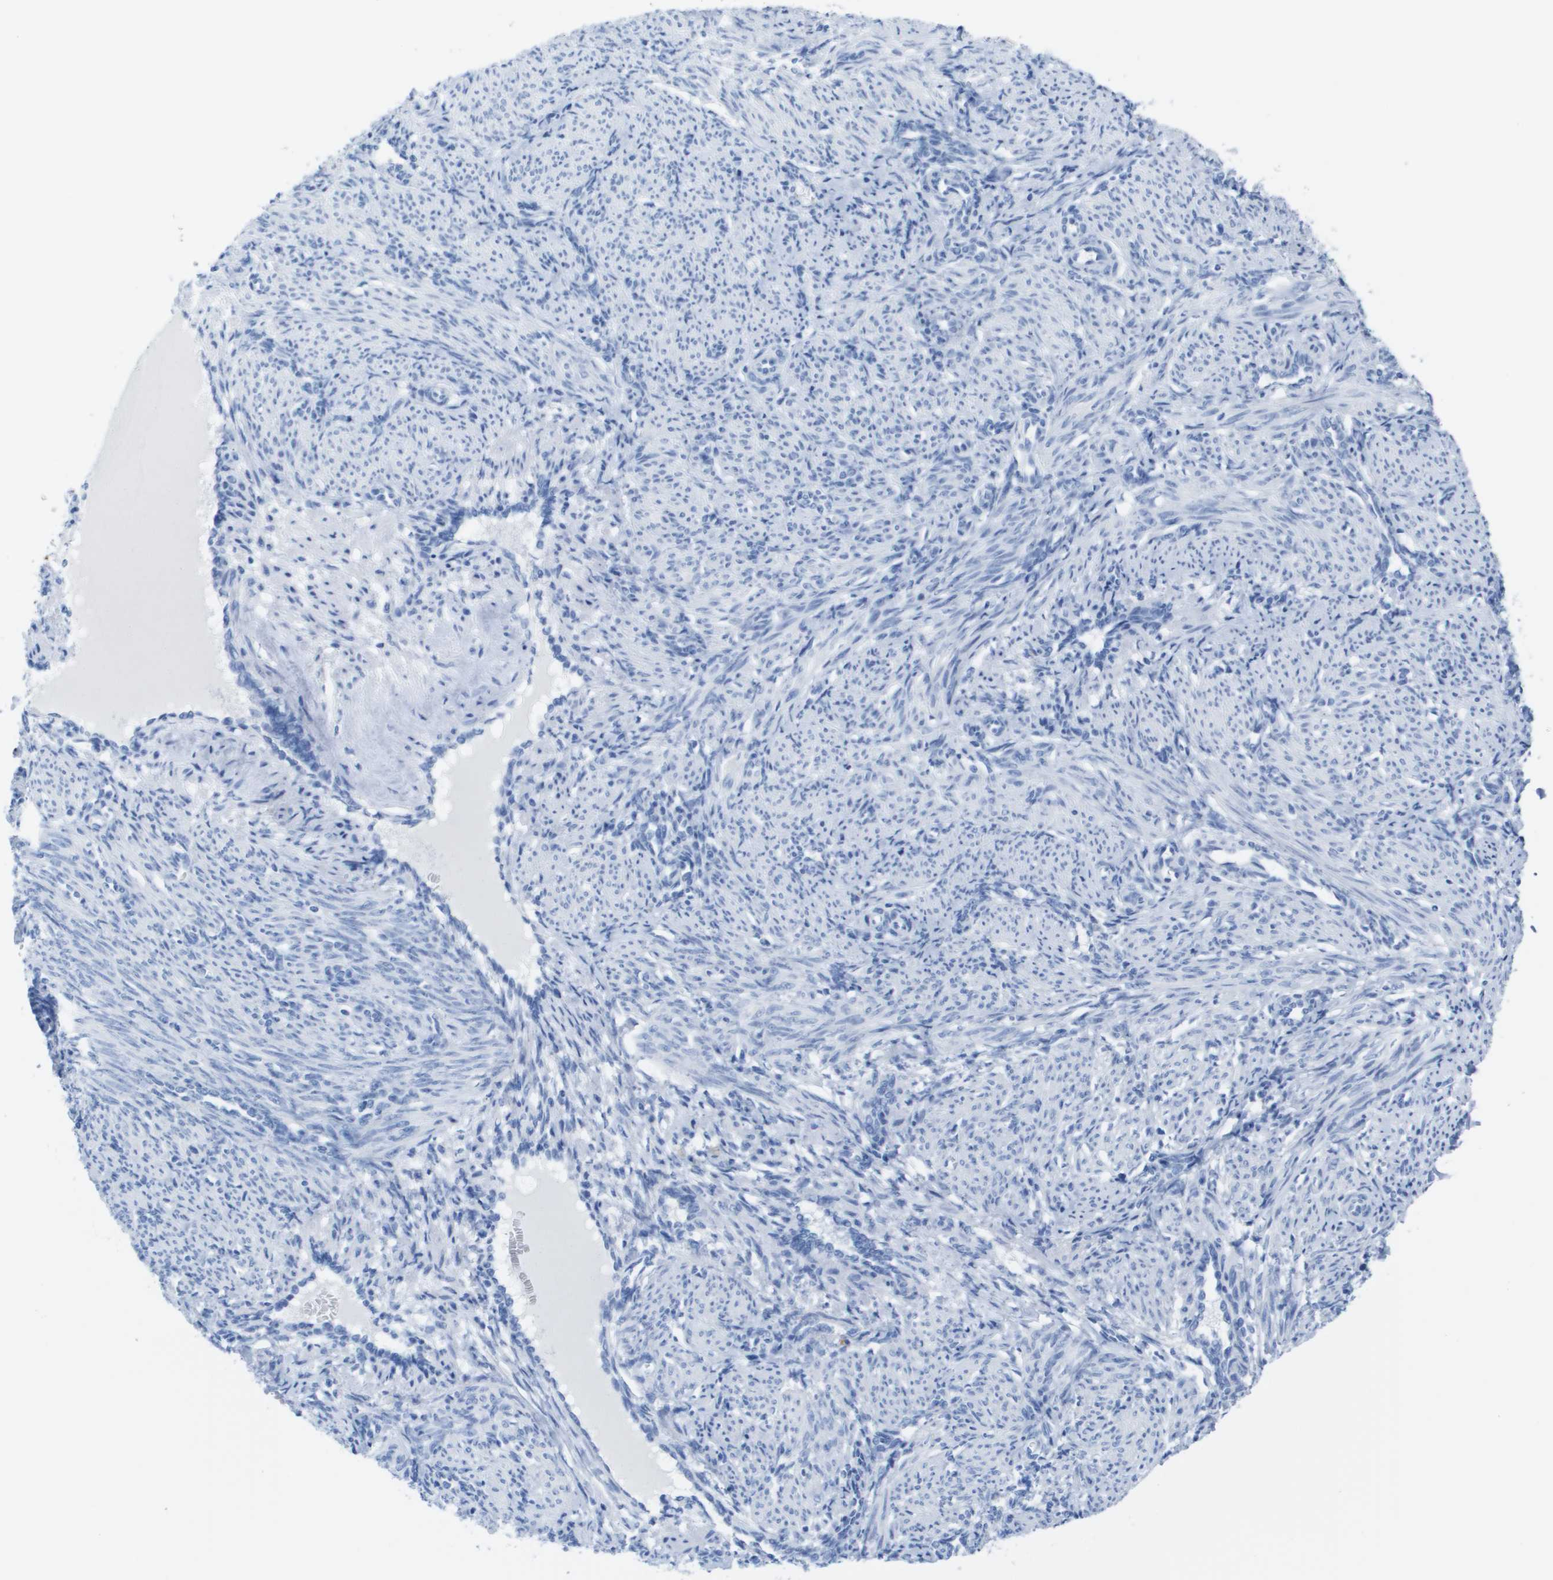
{"staining": {"intensity": "negative", "quantity": "none", "location": "none"}, "tissue": "smooth muscle", "cell_type": "Smooth muscle cells", "image_type": "normal", "snomed": [{"axis": "morphology", "description": "Normal tissue, NOS"}, {"axis": "topography", "description": "Endometrium"}], "caption": "The histopathology image reveals no staining of smooth muscle cells in normal smooth muscle.", "gene": "KCNA3", "patient": {"sex": "female", "age": 33}}